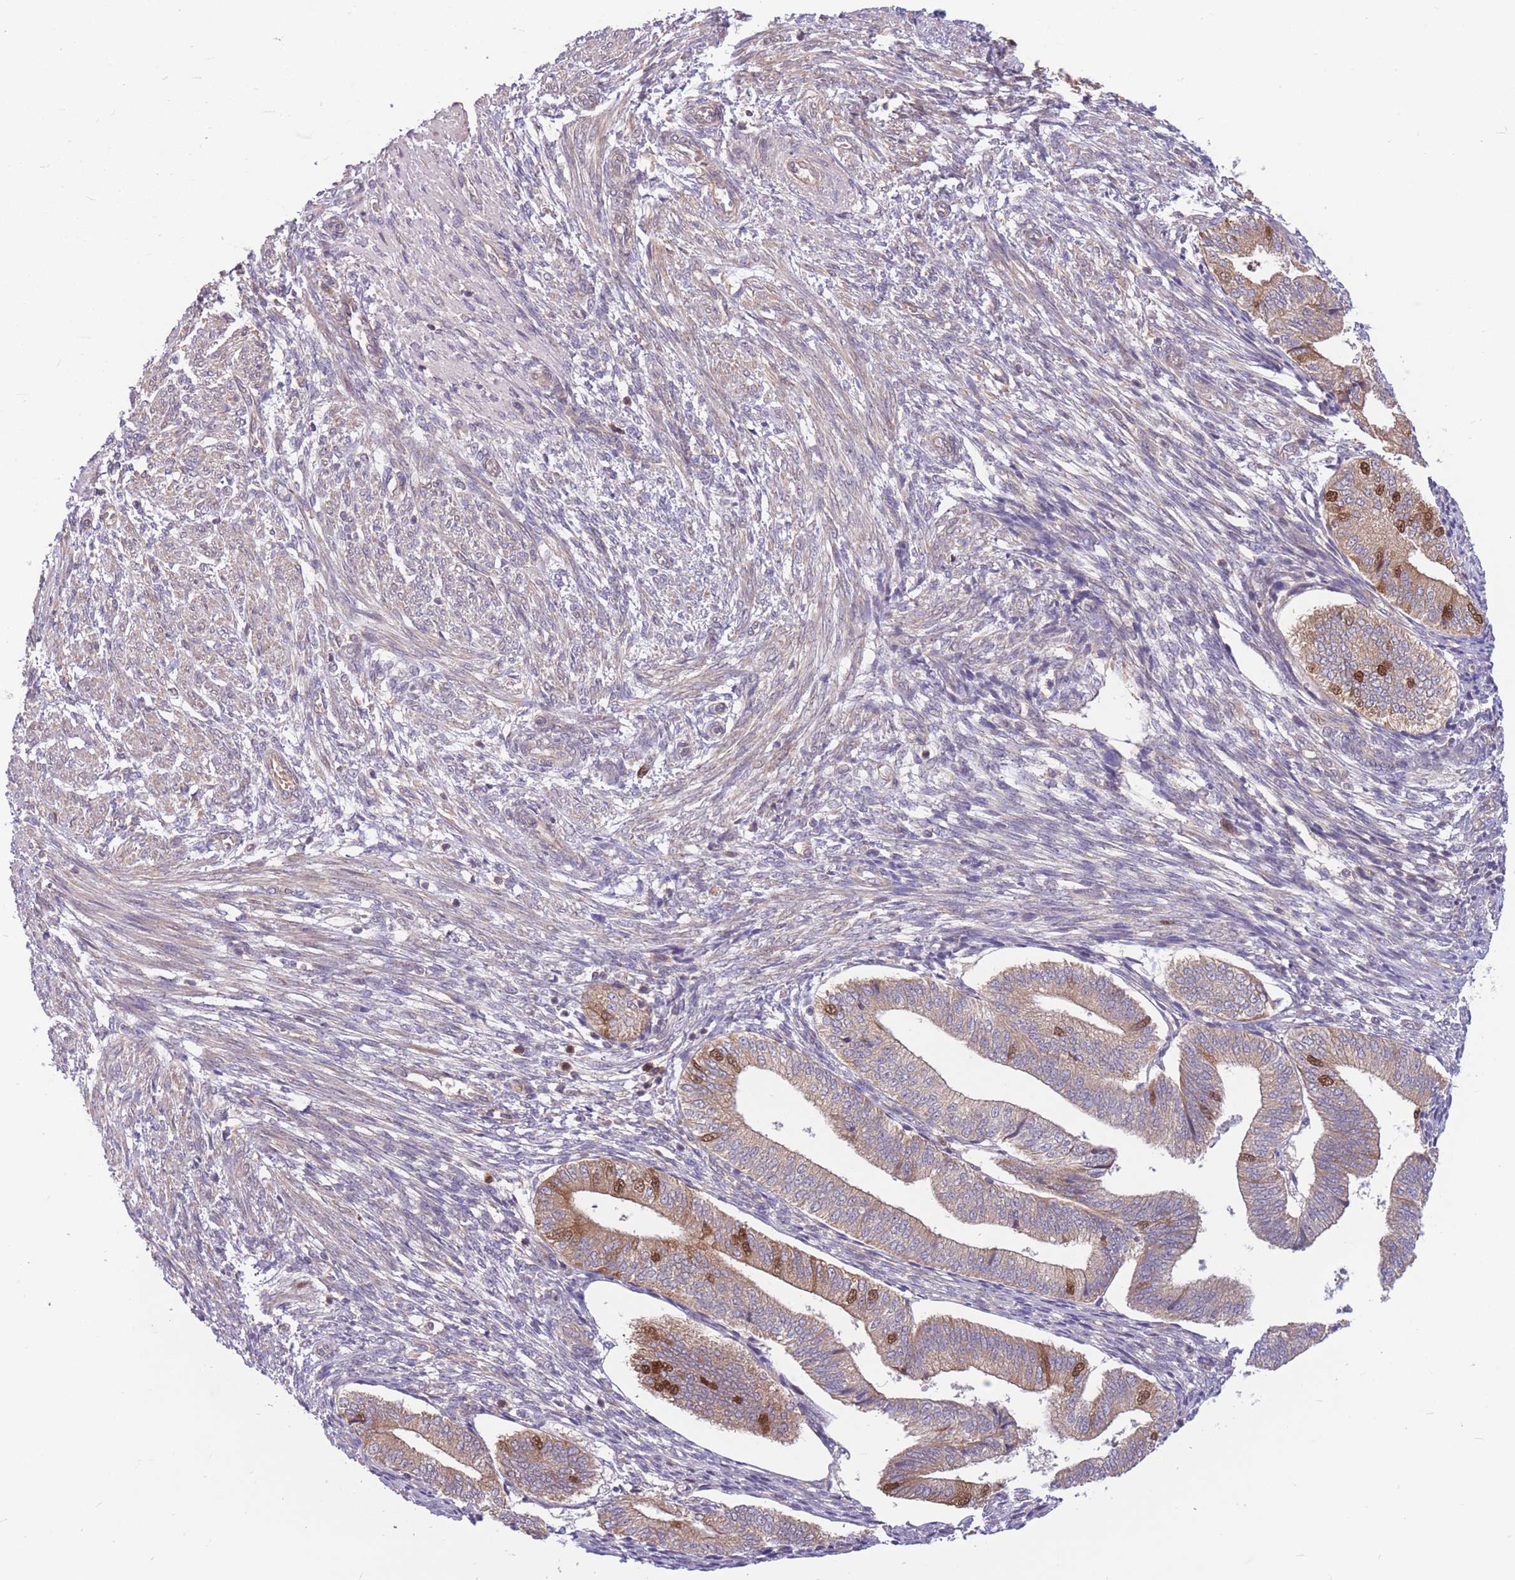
{"staining": {"intensity": "negative", "quantity": "none", "location": "none"}, "tissue": "endometrium", "cell_type": "Cells in endometrial stroma", "image_type": "normal", "snomed": [{"axis": "morphology", "description": "Normal tissue, NOS"}, {"axis": "topography", "description": "Endometrium"}], "caption": "This is a image of immunohistochemistry (IHC) staining of unremarkable endometrium, which shows no expression in cells in endometrial stroma. (DAB immunohistochemistry (IHC), high magnification).", "gene": "GMNN", "patient": {"sex": "female", "age": 34}}